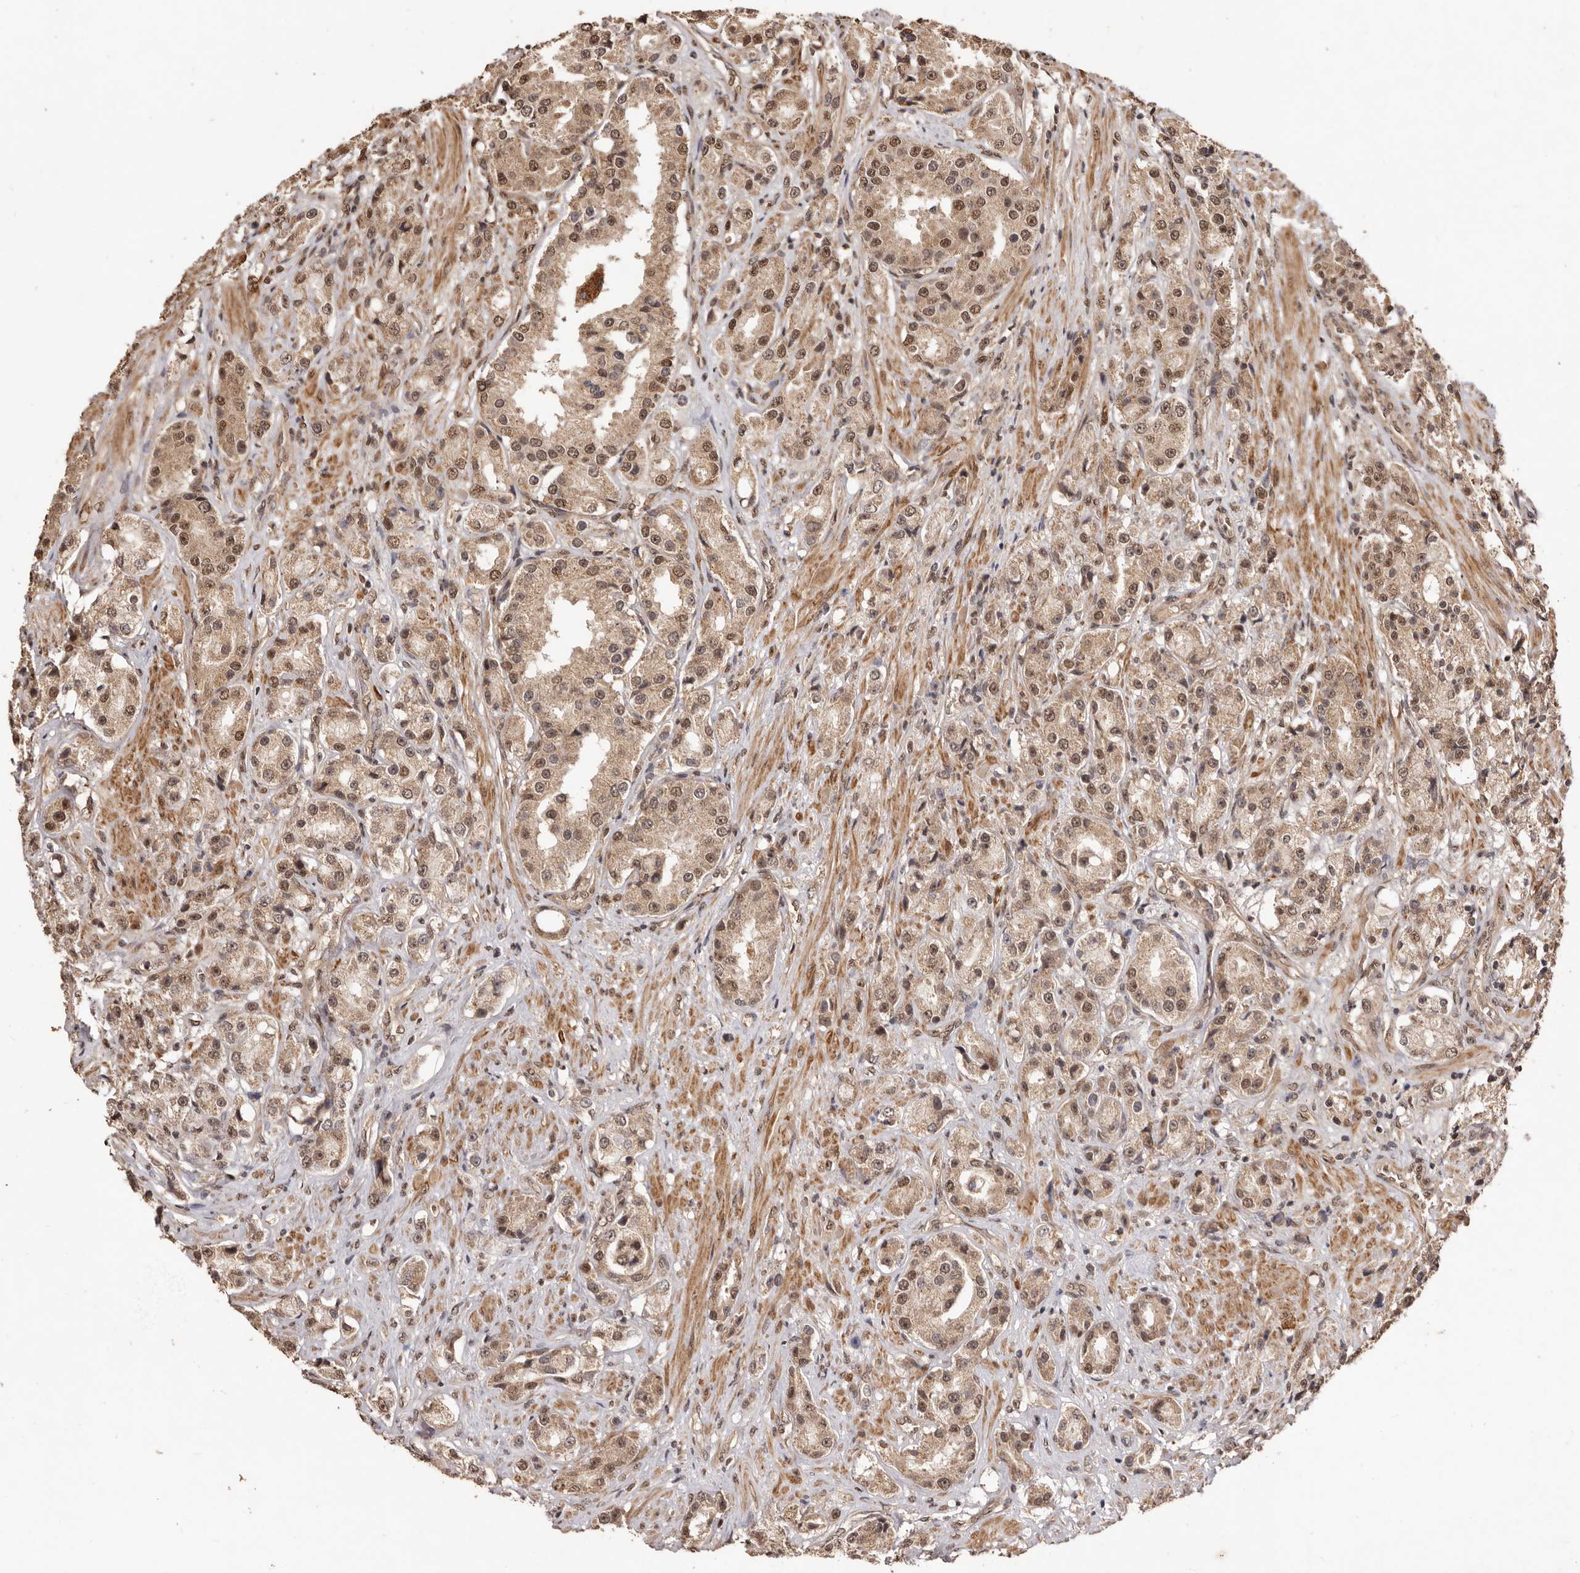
{"staining": {"intensity": "moderate", "quantity": ">75%", "location": "cytoplasmic/membranous,nuclear"}, "tissue": "prostate cancer", "cell_type": "Tumor cells", "image_type": "cancer", "snomed": [{"axis": "morphology", "description": "Adenocarcinoma, High grade"}, {"axis": "topography", "description": "Prostate"}], "caption": "Immunohistochemistry photomicrograph of human prostate cancer (high-grade adenocarcinoma) stained for a protein (brown), which exhibits medium levels of moderate cytoplasmic/membranous and nuclear expression in approximately >75% of tumor cells.", "gene": "NOTCH1", "patient": {"sex": "male", "age": 60}}